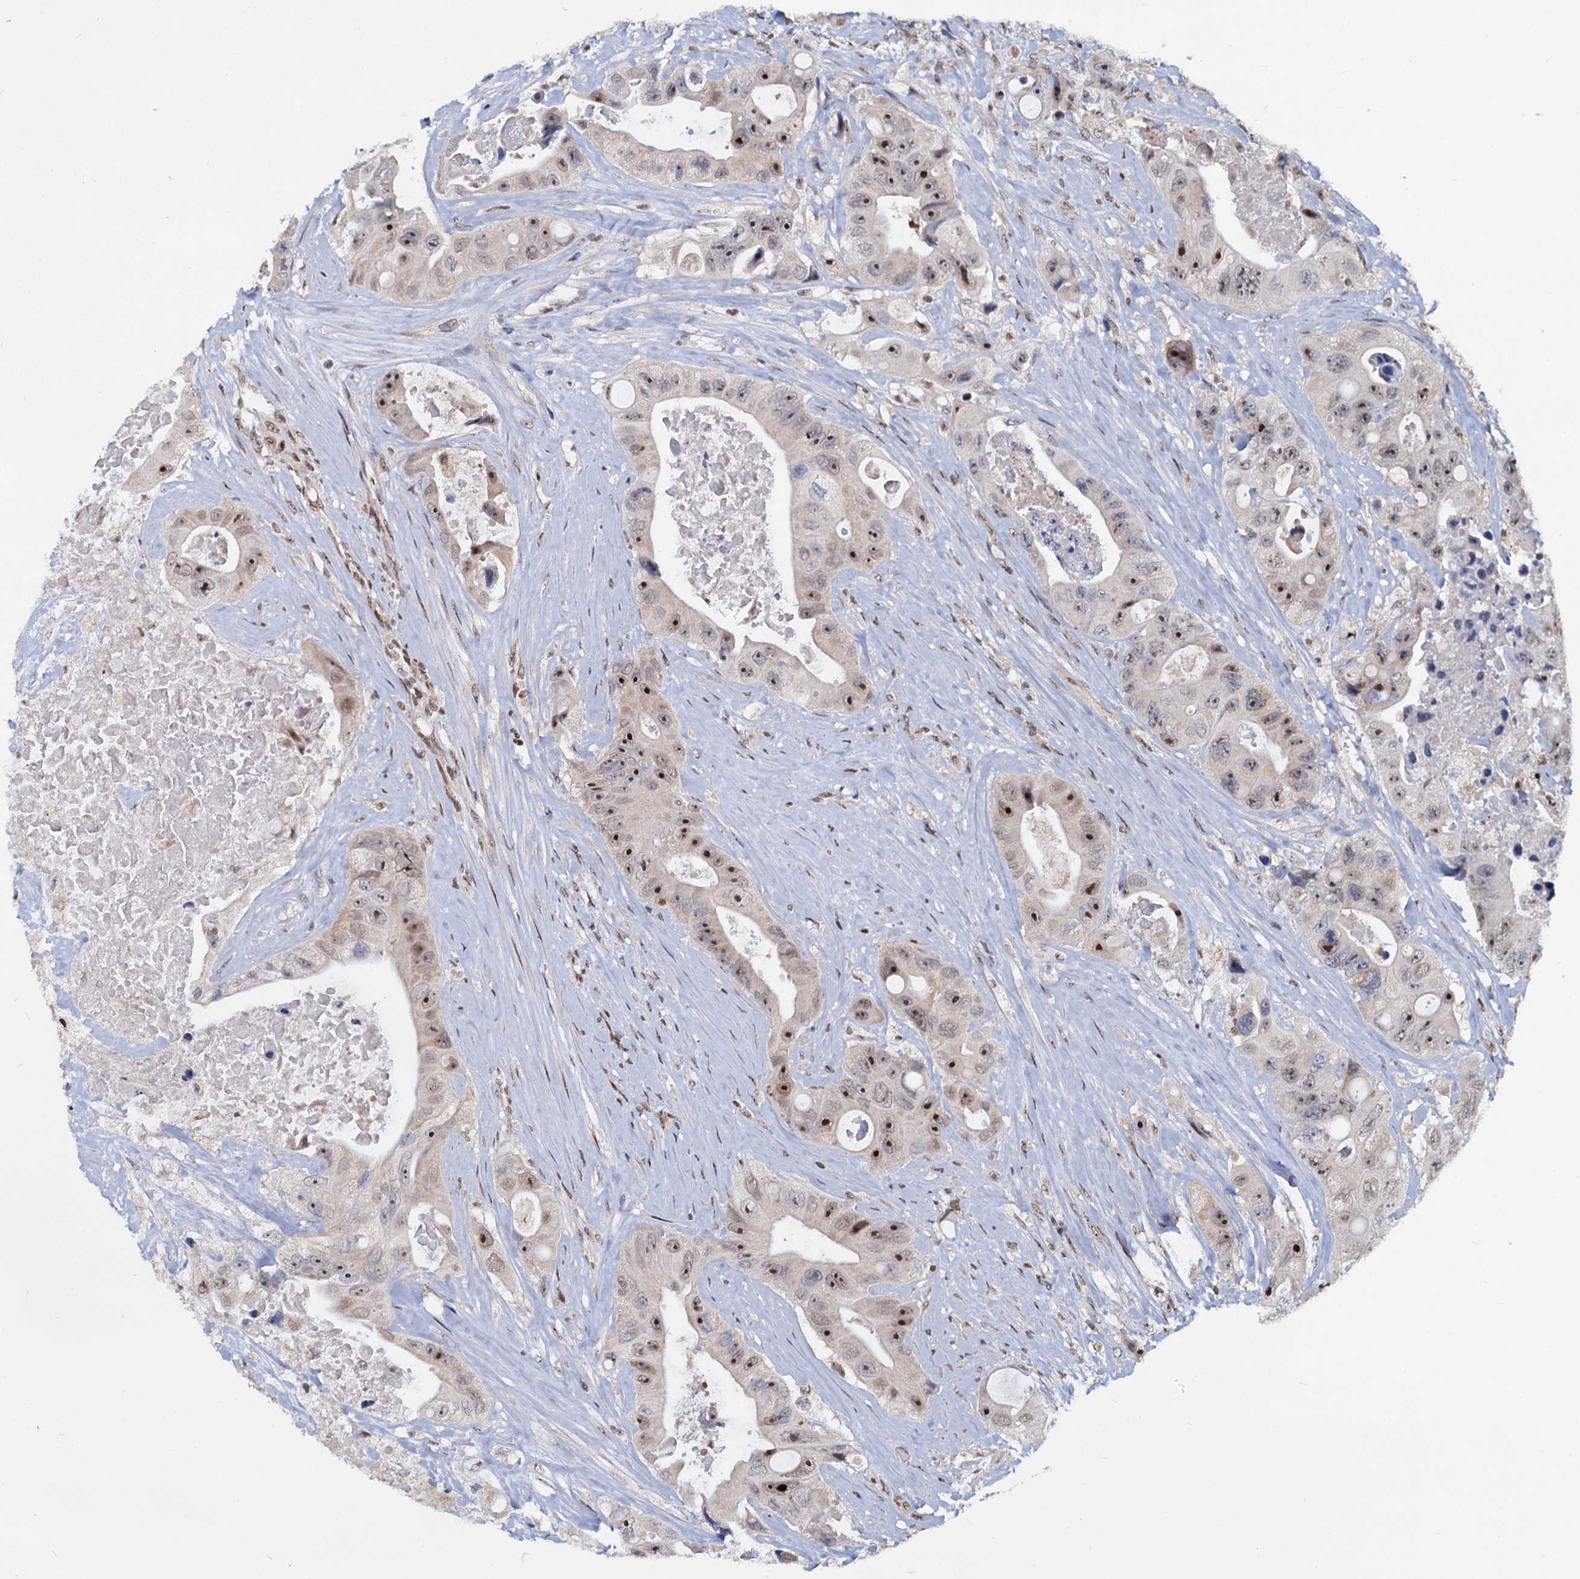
{"staining": {"intensity": "strong", "quantity": ">75%", "location": "nuclear"}, "tissue": "colorectal cancer", "cell_type": "Tumor cells", "image_type": "cancer", "snomed": [{"axis": "morphology", "description": "Adenocarcinoma, NOS"}, {"axis": "topography", "description": "Colon"}], "caption": "Protein expression analysis of colorectal cancer (adenocarcinoma) exhibits strong nuclear staining in approximately >75% of tumor cells. (brown staining indicates protein expression, while blue staining denotes nuclei).", "gene": "UBLCP1", "patient": {"sex": "female", "age": 46}}